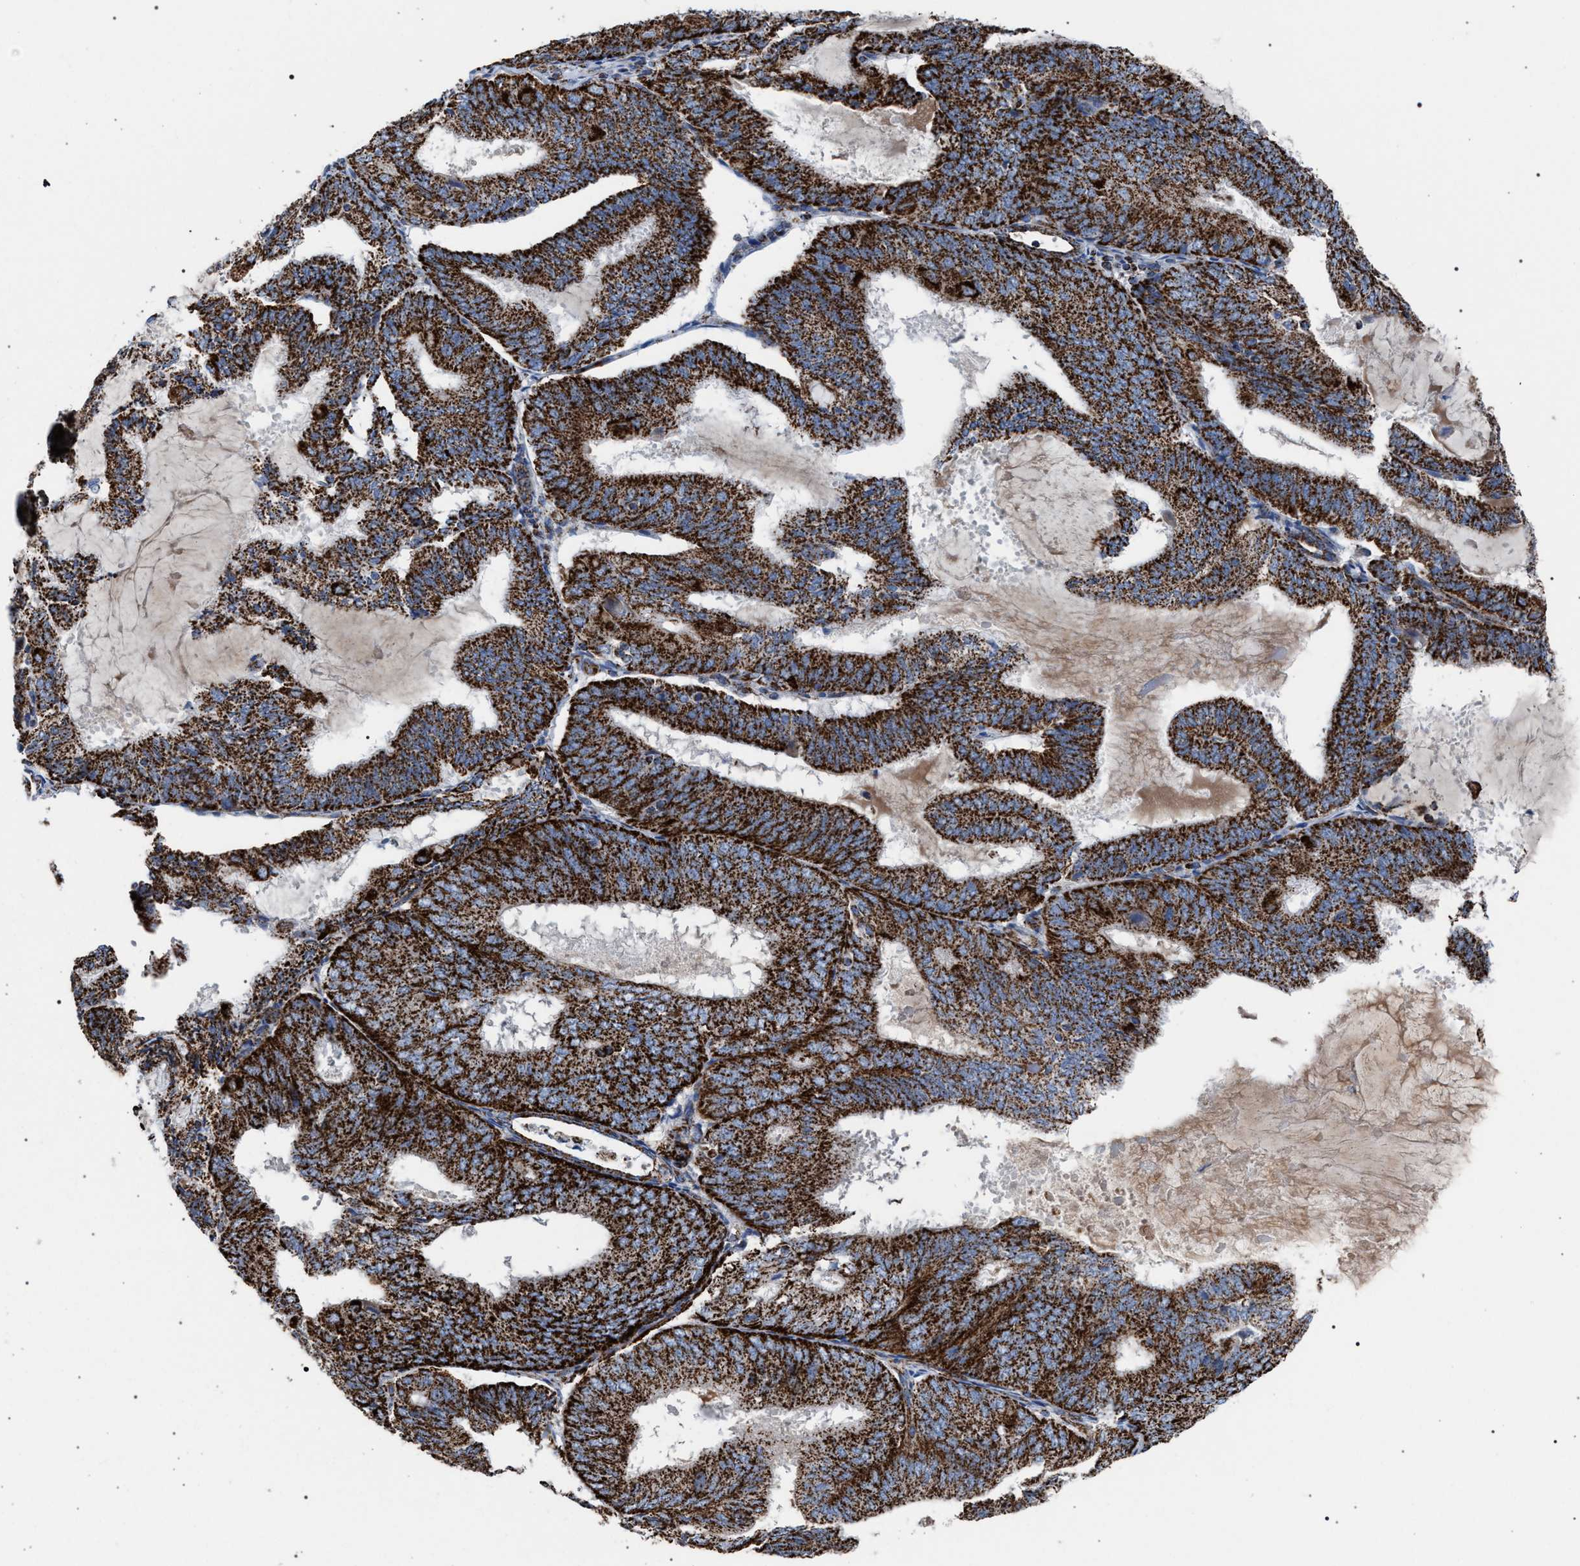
{"staining": {"intensity": "strong", "quantity": ">75%", "location": "cytoplasmic/membranous"}, "tissue": "endometrial cancer", "cell_type": "Tumor cells", "image_type": "cancer", "snomed": [{"axis": "morphology", "description": "Adenocarcinoma, NOS"}, {"axis": "topography", "description": "Endometrium"}], "caption": "Immunohistochemistry (IHC) histopathology image of neoplastic tissue: adenocarcinoma (endometrial) stained using immunohistochemistry displays high levels of strong protein expression localized specifically in the cytoplasmic/membranous of tumor cells, appearing as a cytoplasmic/membranous brown color.", "gene": "VPS13A", "patient": {"sex": "female", "age": 81}}